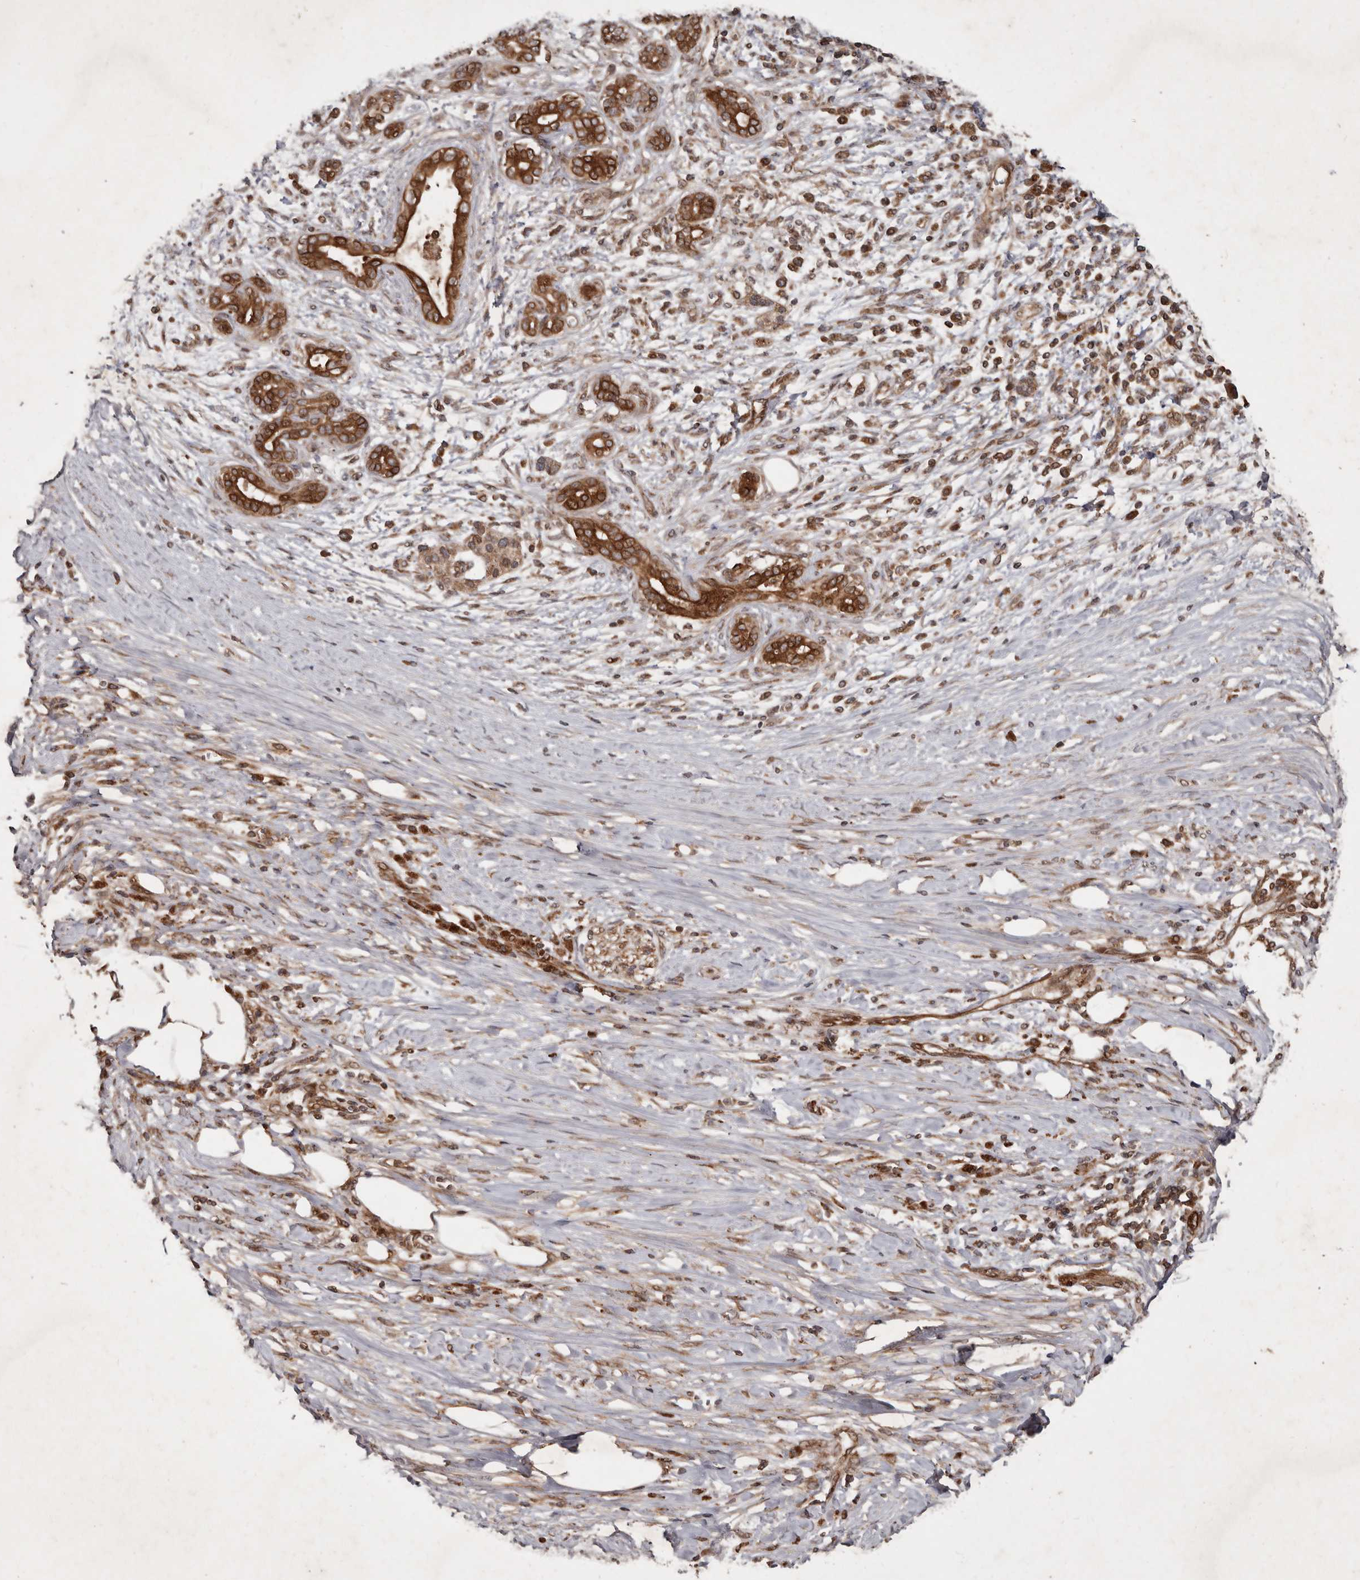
{"staining": {"intensity": "strong", "quantity": ">75%", "location": "cytoplasmic/membranous"}, "tissue": "pancreatic cancer", "cell_type": "Tumor cells", "image_type": "cancer", "snomed": [{"axis": "morphology", "description": "Adenocarcinoma, NOS"}, {"axis": "topography", "description": "Pancreas"}], "caption": "Immunohistochemical staining of human pancreatic cancer reveals strong cytoplasmic/membranous protein positivity in approximately >75% of tumor cells.", "gene": "STK36", "patient": {"sex": "male", "age": 58}}